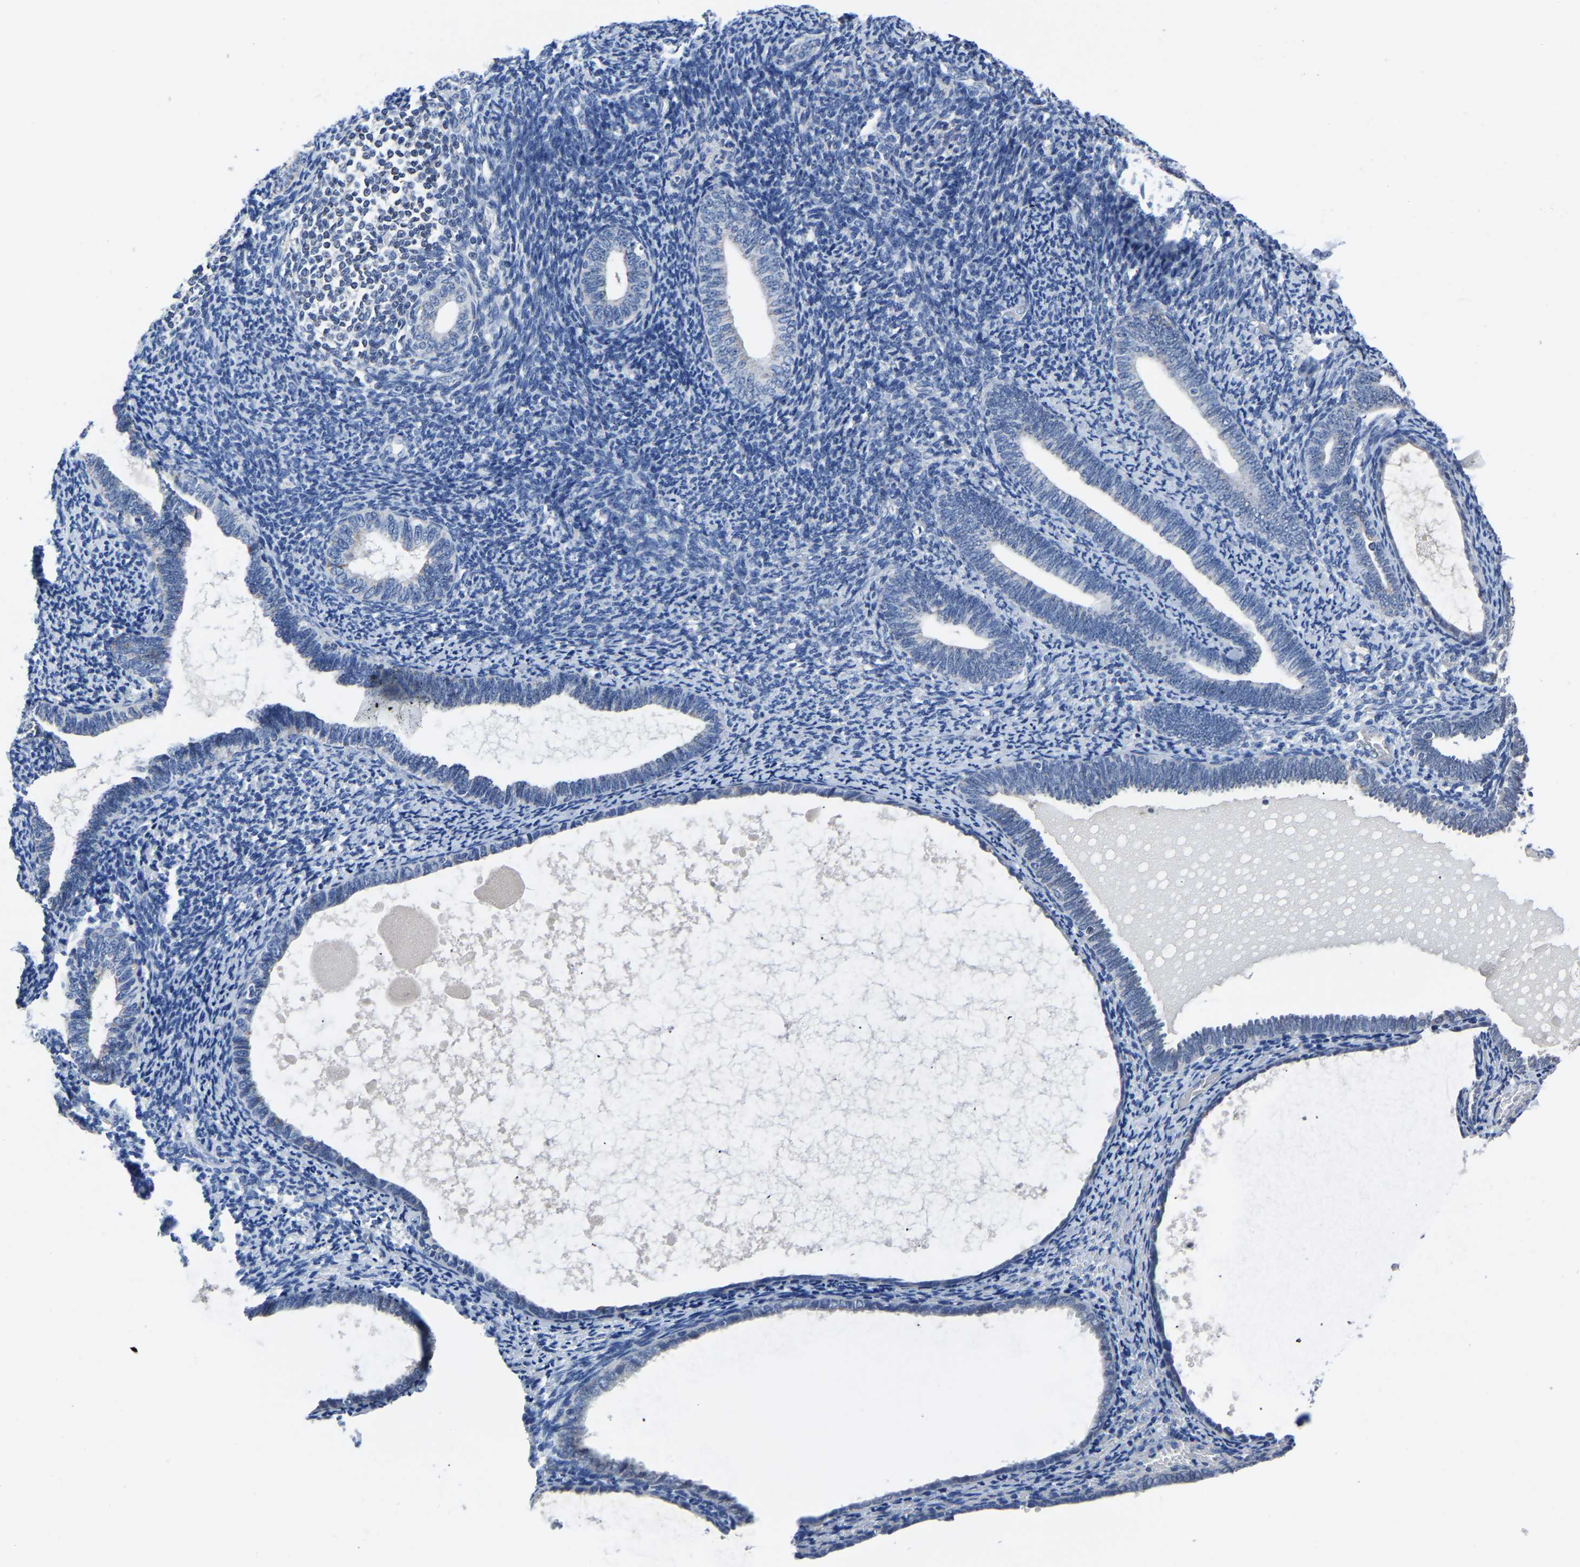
{"staining": {"intensity": "negative", "quantity": "none", "location": "none"}, "tissue": "endometrium", "cell_type": "Cells in endometrial stroma", "image_type": "normal", "snomed": [{"axis": "morphology", "description": "Normal tissue, NOS"}, {"axis": "topography", "description": "Endometrium"}], "caption": "Endometrium was stained to show a protein in brown. There is no significant staining in cells in endometrial stroma. (Immunohistochemistry, brightfield microscopy, high magnification).", "gene": "FGD5", "patient": {"sex": "female", "age": 66}}